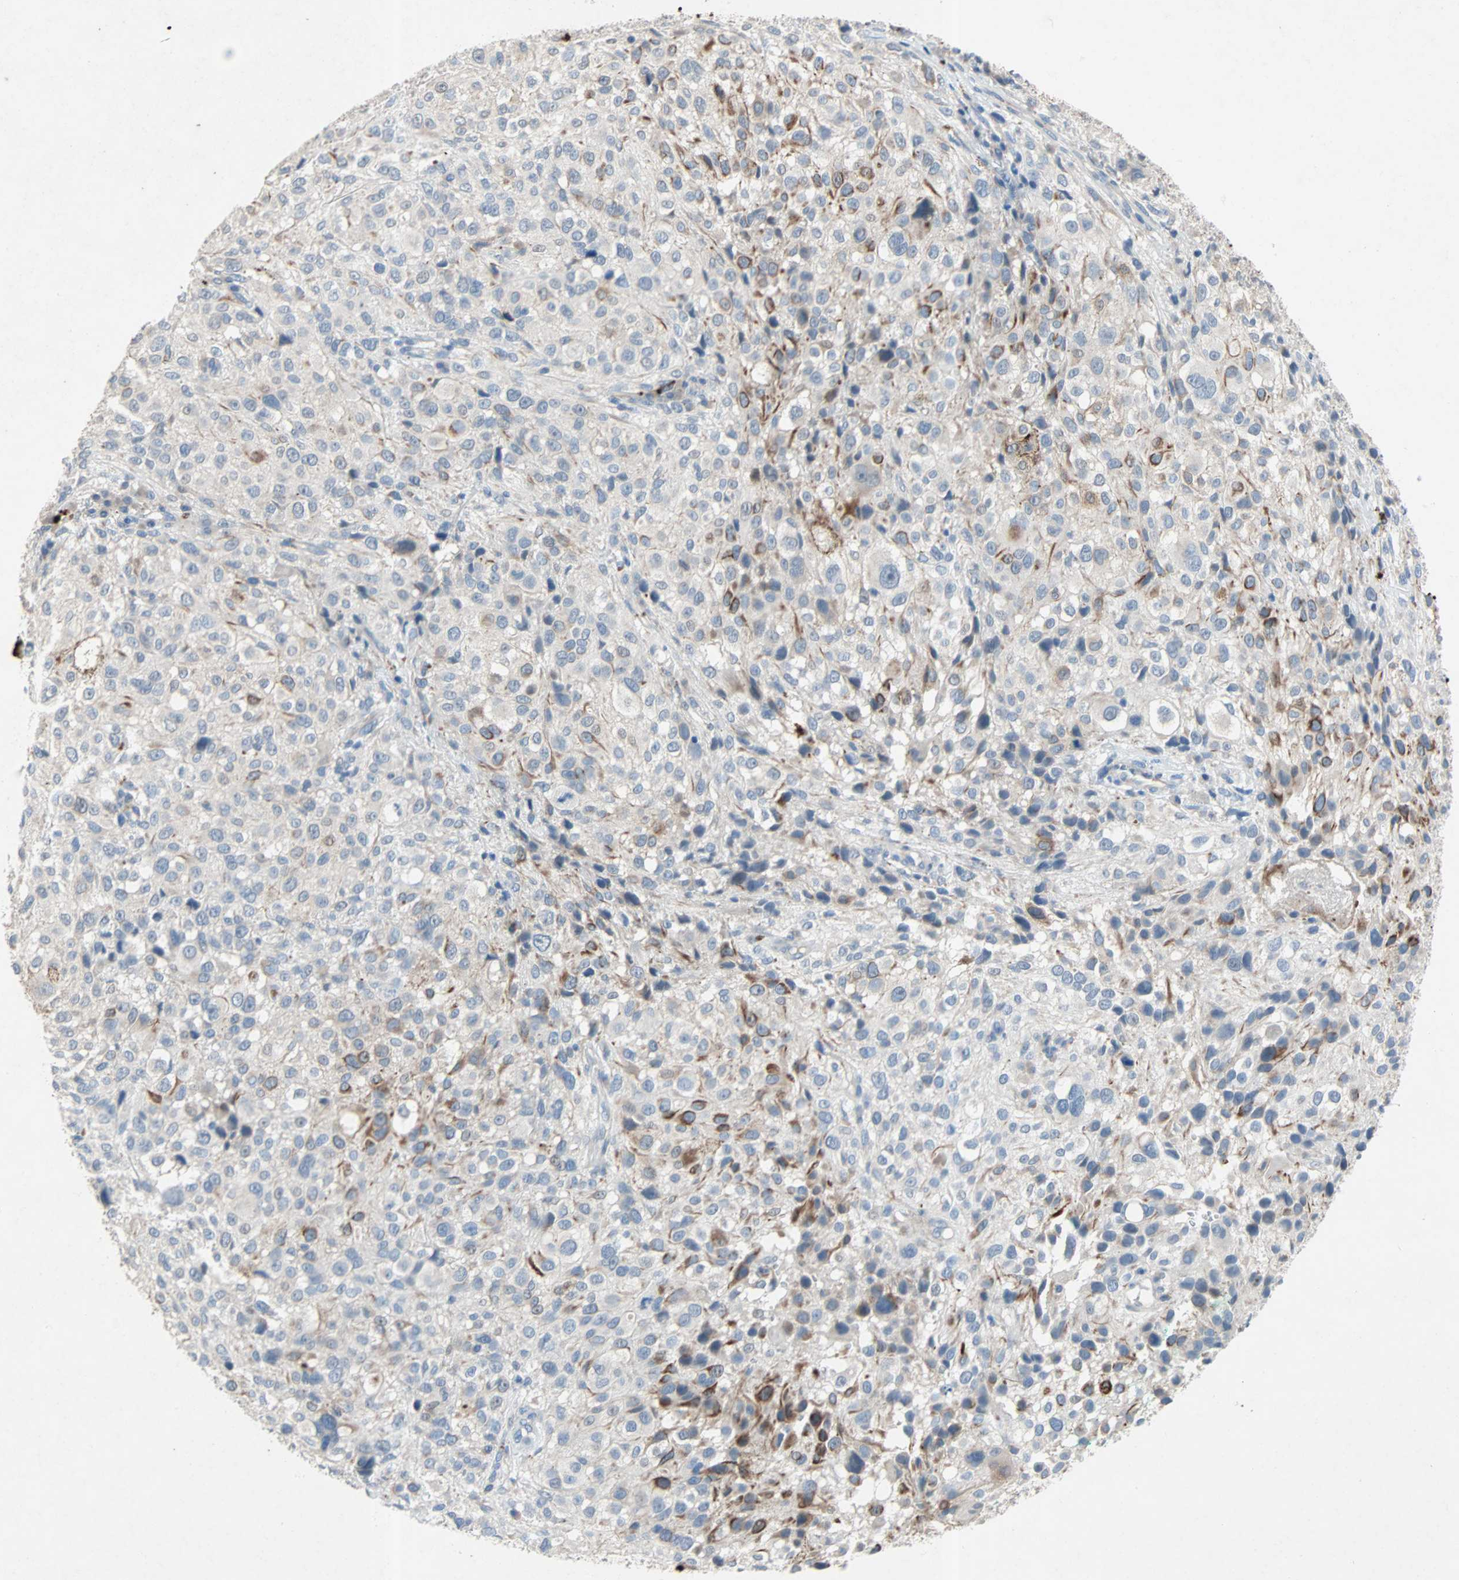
{"staining": {"intensity": "negative", "quantity": "none", "location": "none"}, "tissue": "melanoma", "cell_type": "Tumor cells", "image_type": "cancer", "snomed": [{"axis": "morphology", "description": "Necrosis, NOS"}, {"axis": "morphology", "description": "Malignant melanoma, NOS"}, {"axis": "topography", "description": "Skin"}], "caption": "This is a image of immunohistochemistry (IHC) staining of malignant melanoma, which shows no positivity in tumor cells. Nuclei are stained in blue.", "gene": "PCDHB2", "patient": {"sex": "female", "age": 87}}